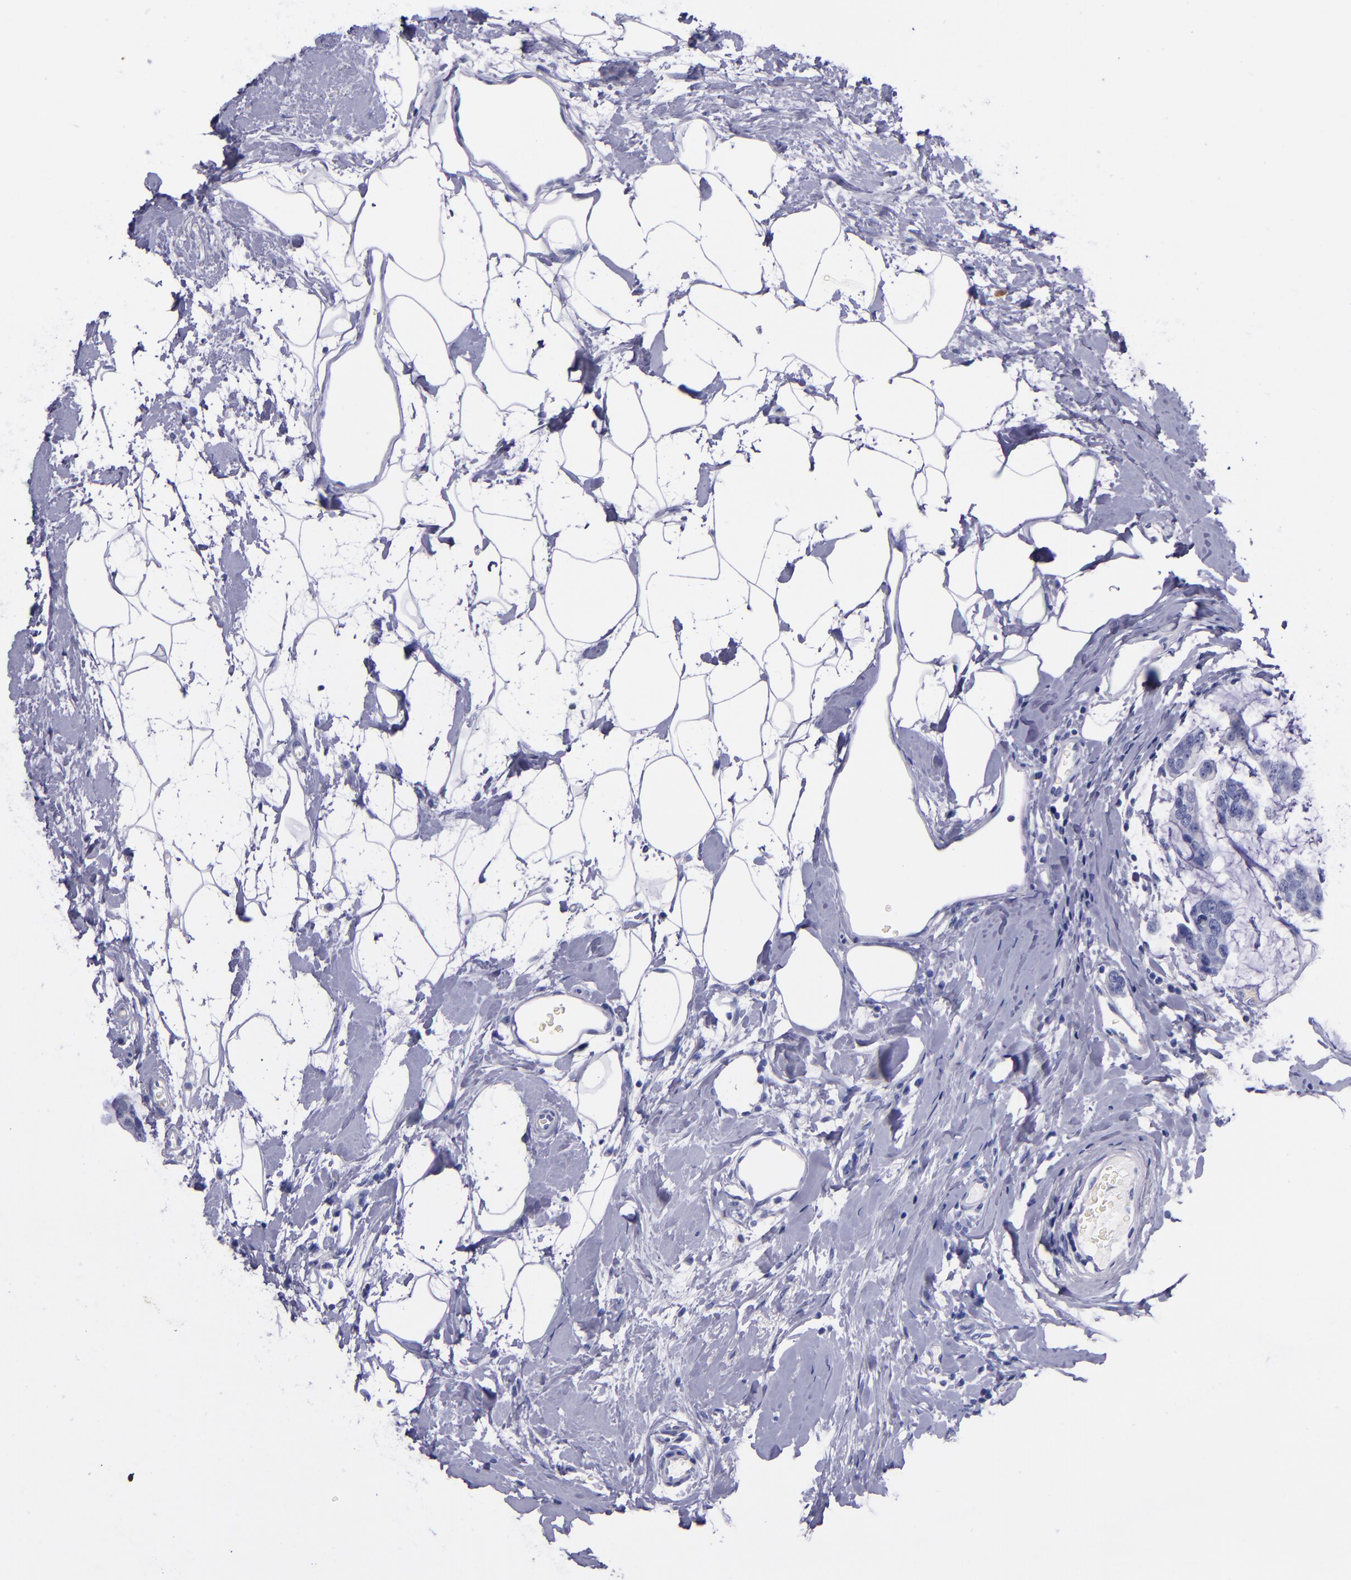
{"staining": {"intensity": "negative", "quantity": "none", "location": "none"}, "tissue": "breast cancer", "cell_type": "Tumor cells", "image_type": "cancer", "snomed": [{"axis": "morphology", "description": "Normal tissue, NOS"}, {"axis": "morphology", "description": "Duct carcinoma"}, {"axis": "topography", "description": "Breast"}], "caption": "Immunohistochemistry of human breast cancer (intraductal carcinoma) demonstrates no expression in tumor cells.", "gene": "SV2A", "patient": {"sex": "female", "age": 50}}